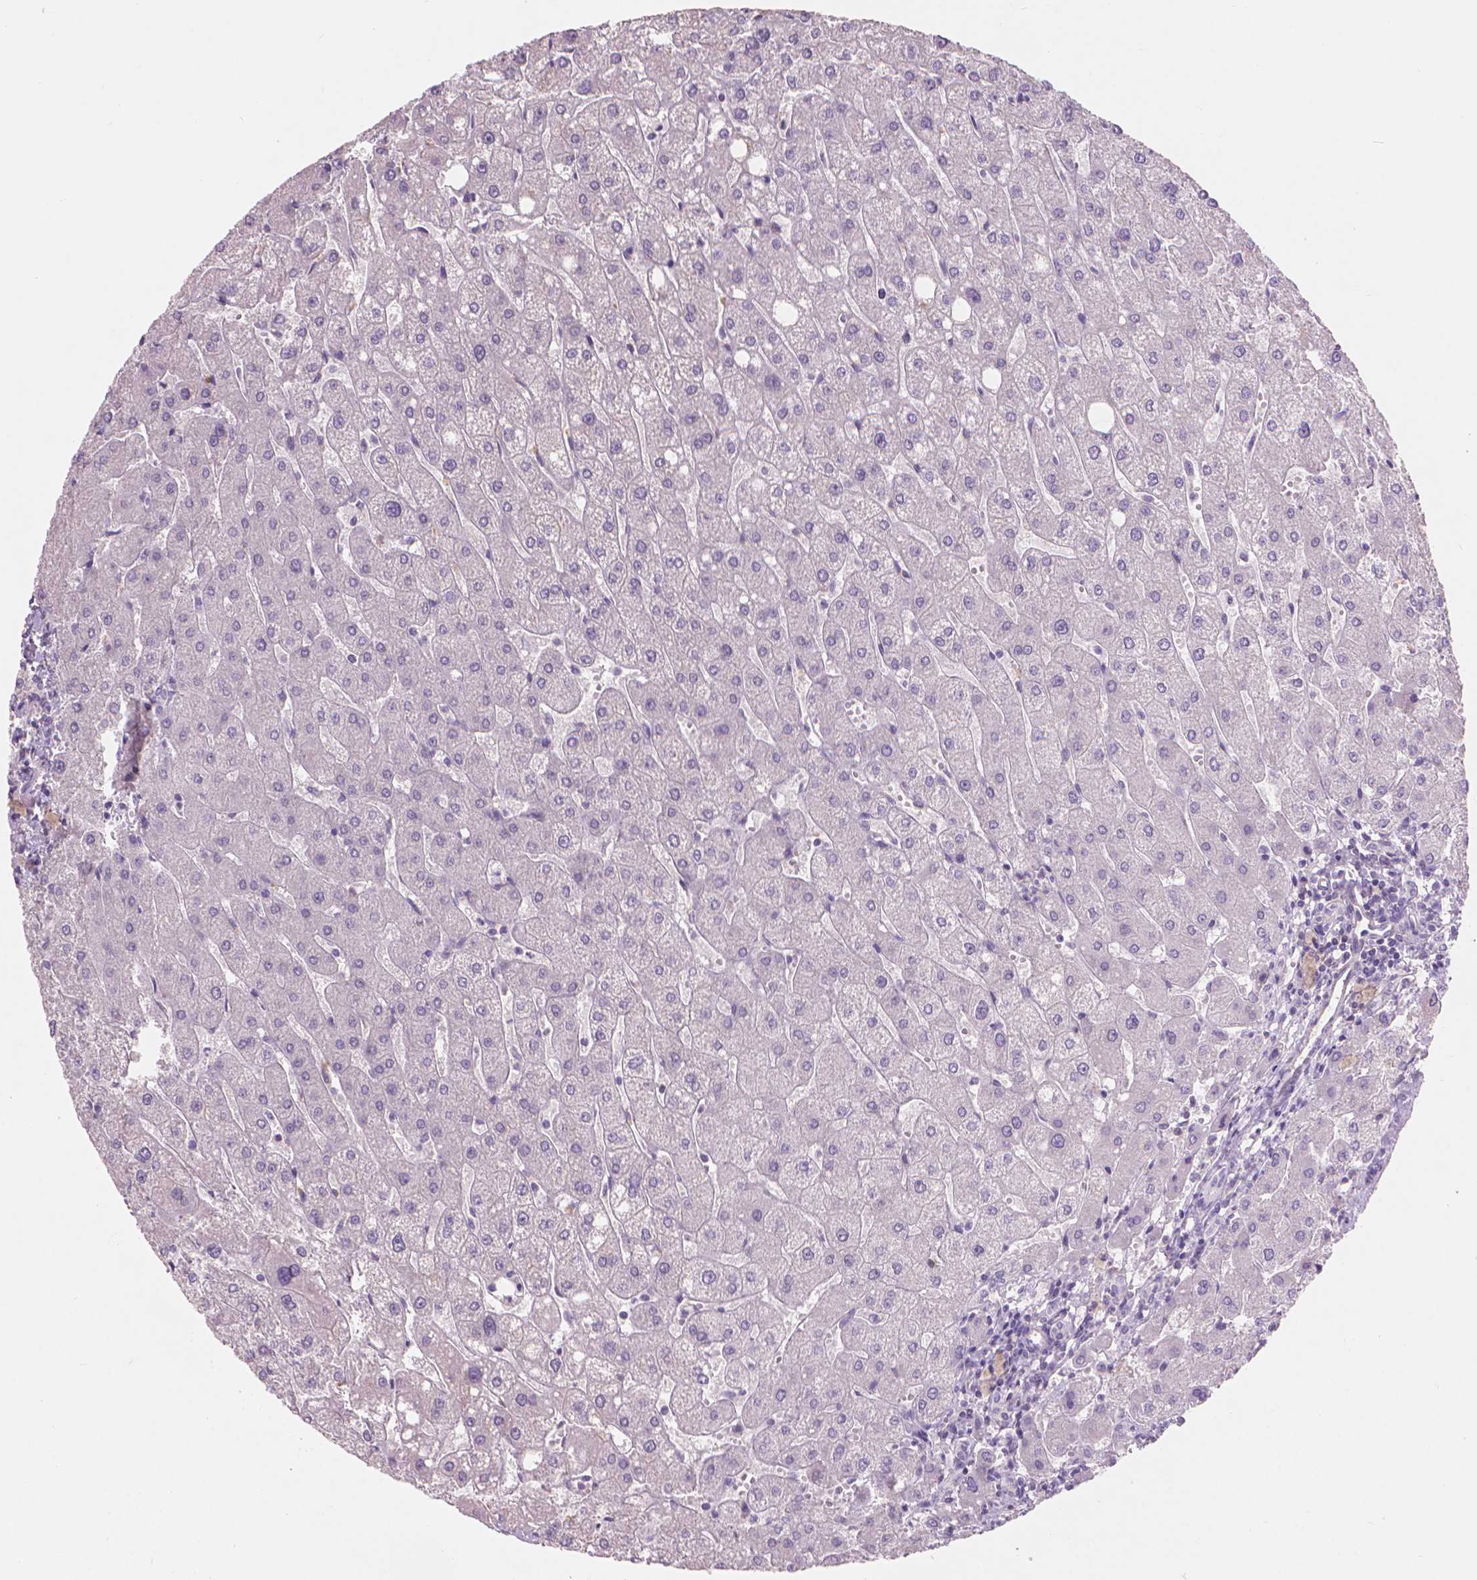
{"staining": {"intensity": "negative", "quantity": "none", "location": "none"}, "tissue": "liver", "cell_type": "Cholangiocytes", "image_type": "normal", "snomed": [{"axis": "morphology", "description": "Normal tissue, NOS"}, {"axis": "topography", "description": "Liver"}], "caption": "This photomicrograph is of benign liver stained with immunohistochemistry (IHC) to label a protein in brown with the nuclei are counter-stained blue. There is no expression in cholangiocytes.", "gene": "ENO2", "patient": {"sex": "male", "age": 67}}